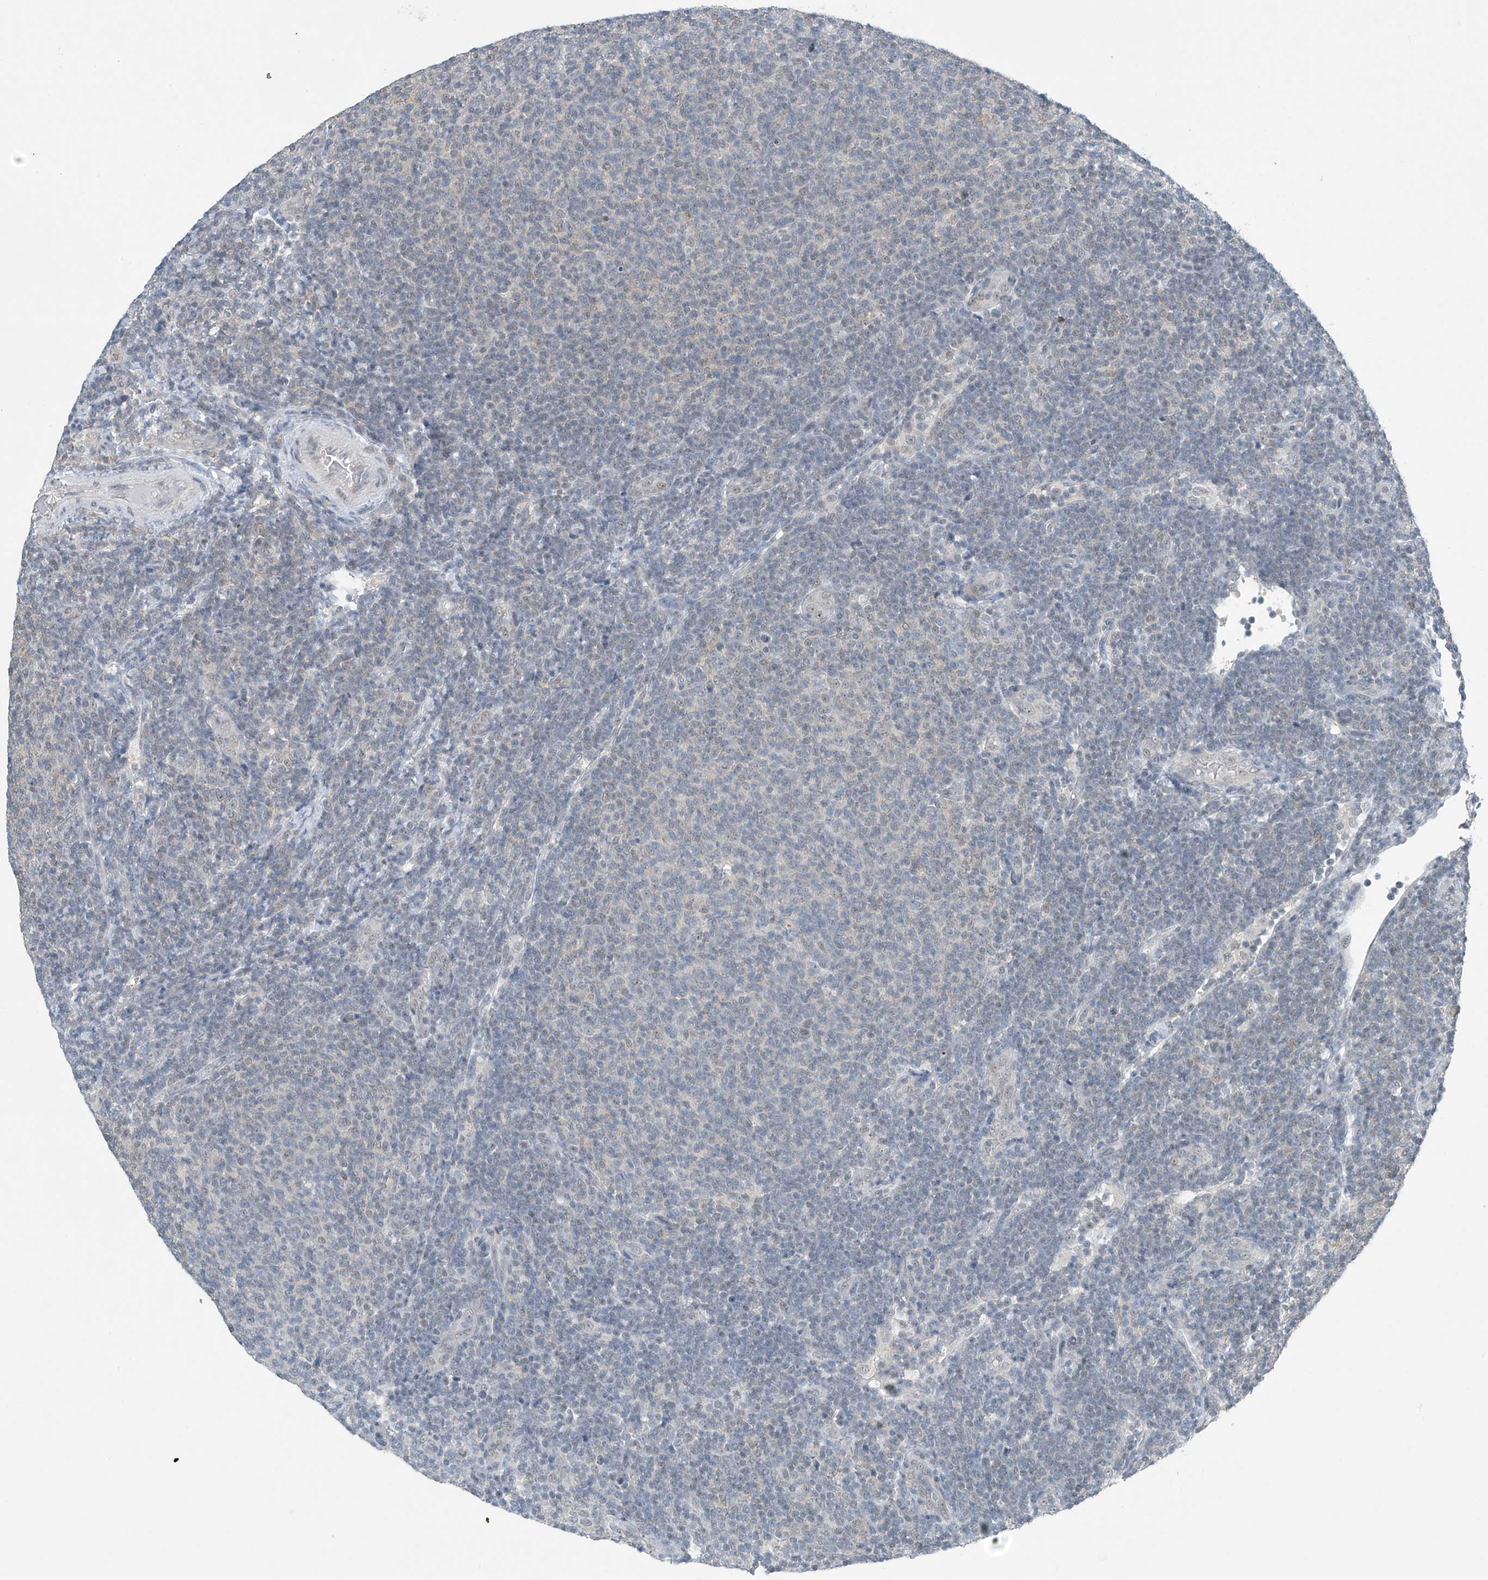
{"staining": {"intensity": "negative", "quantity": "none", "location": "none"}, "tissue": "lymphoma", "cell_type": "Tumor cells", "image_type": "cancer", "snomed": [{"axis": "morphology", "description": "Malignant lymphoma, non-Hodgkin's type, Low grade"}, {"axis": "topography", "description": "Lymph node"}], "caption": "Malignant lymphoma, non-Hodgkin's type (low-grade) was stained to show a protein in brown. There is no significant expression in tumor cells.", "gene": "TAF8", "patient": {"sex": "male", "age": 66}}